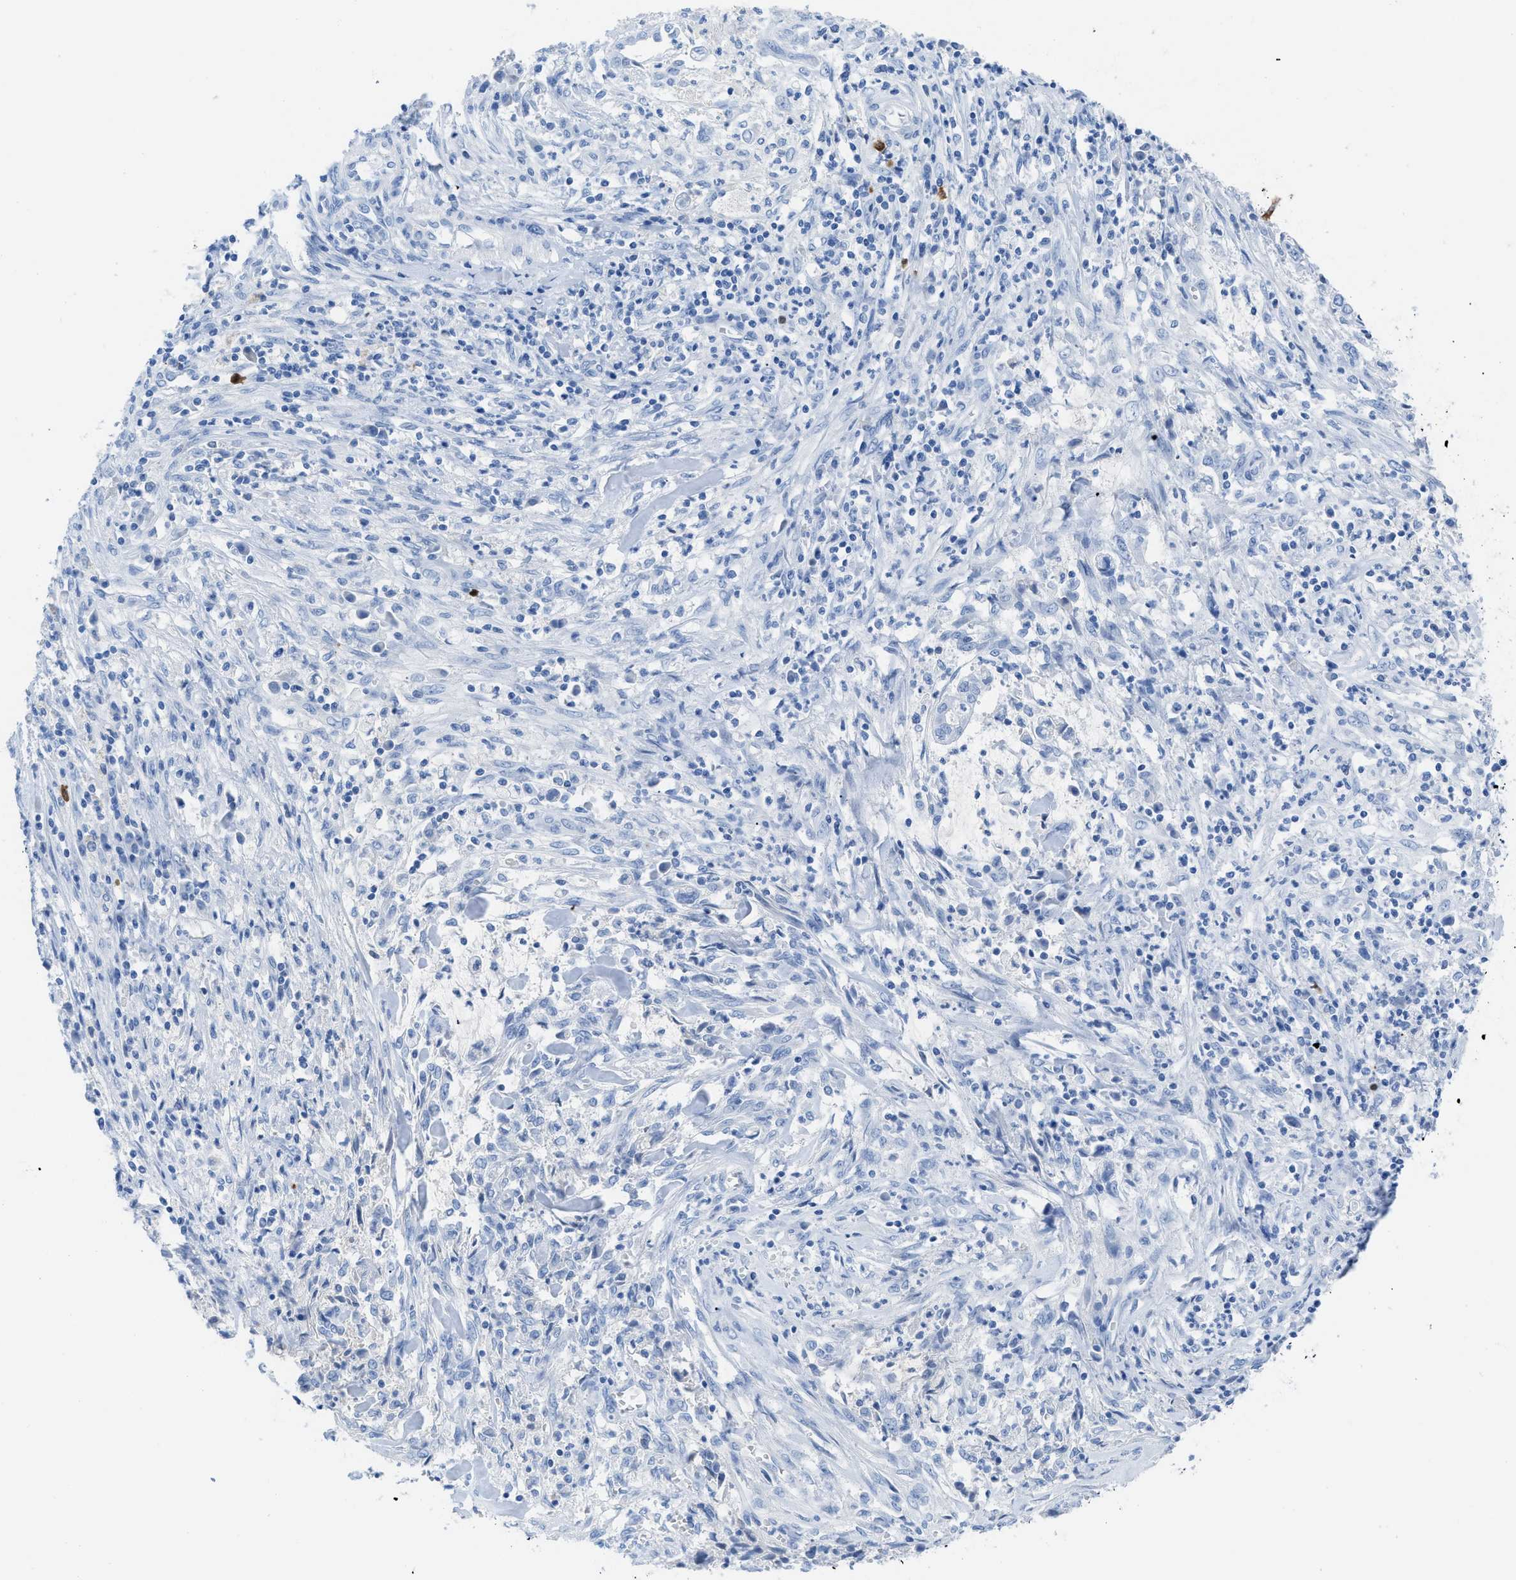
{"staining": {"intensity": "negative", "quantity": "none", "location": "none"}, "tissue": "cervical cancer", "cell_type": "Tumor cells", "image_type": "cancer", "snomed": [{"axis": "morphology", "description": "Adenocarcinoma, NOS"}, {"axis": "topography", "description": "Cervix"}], "caption": "Cervical cancer was stained to show a protein in brown. There is no significant staining in tumor cells. (DAB IHC visualized using brightfield microscopy, high magnification).", "gene": "TCL1A", "patient": {"sex": "female", "age": 44}}